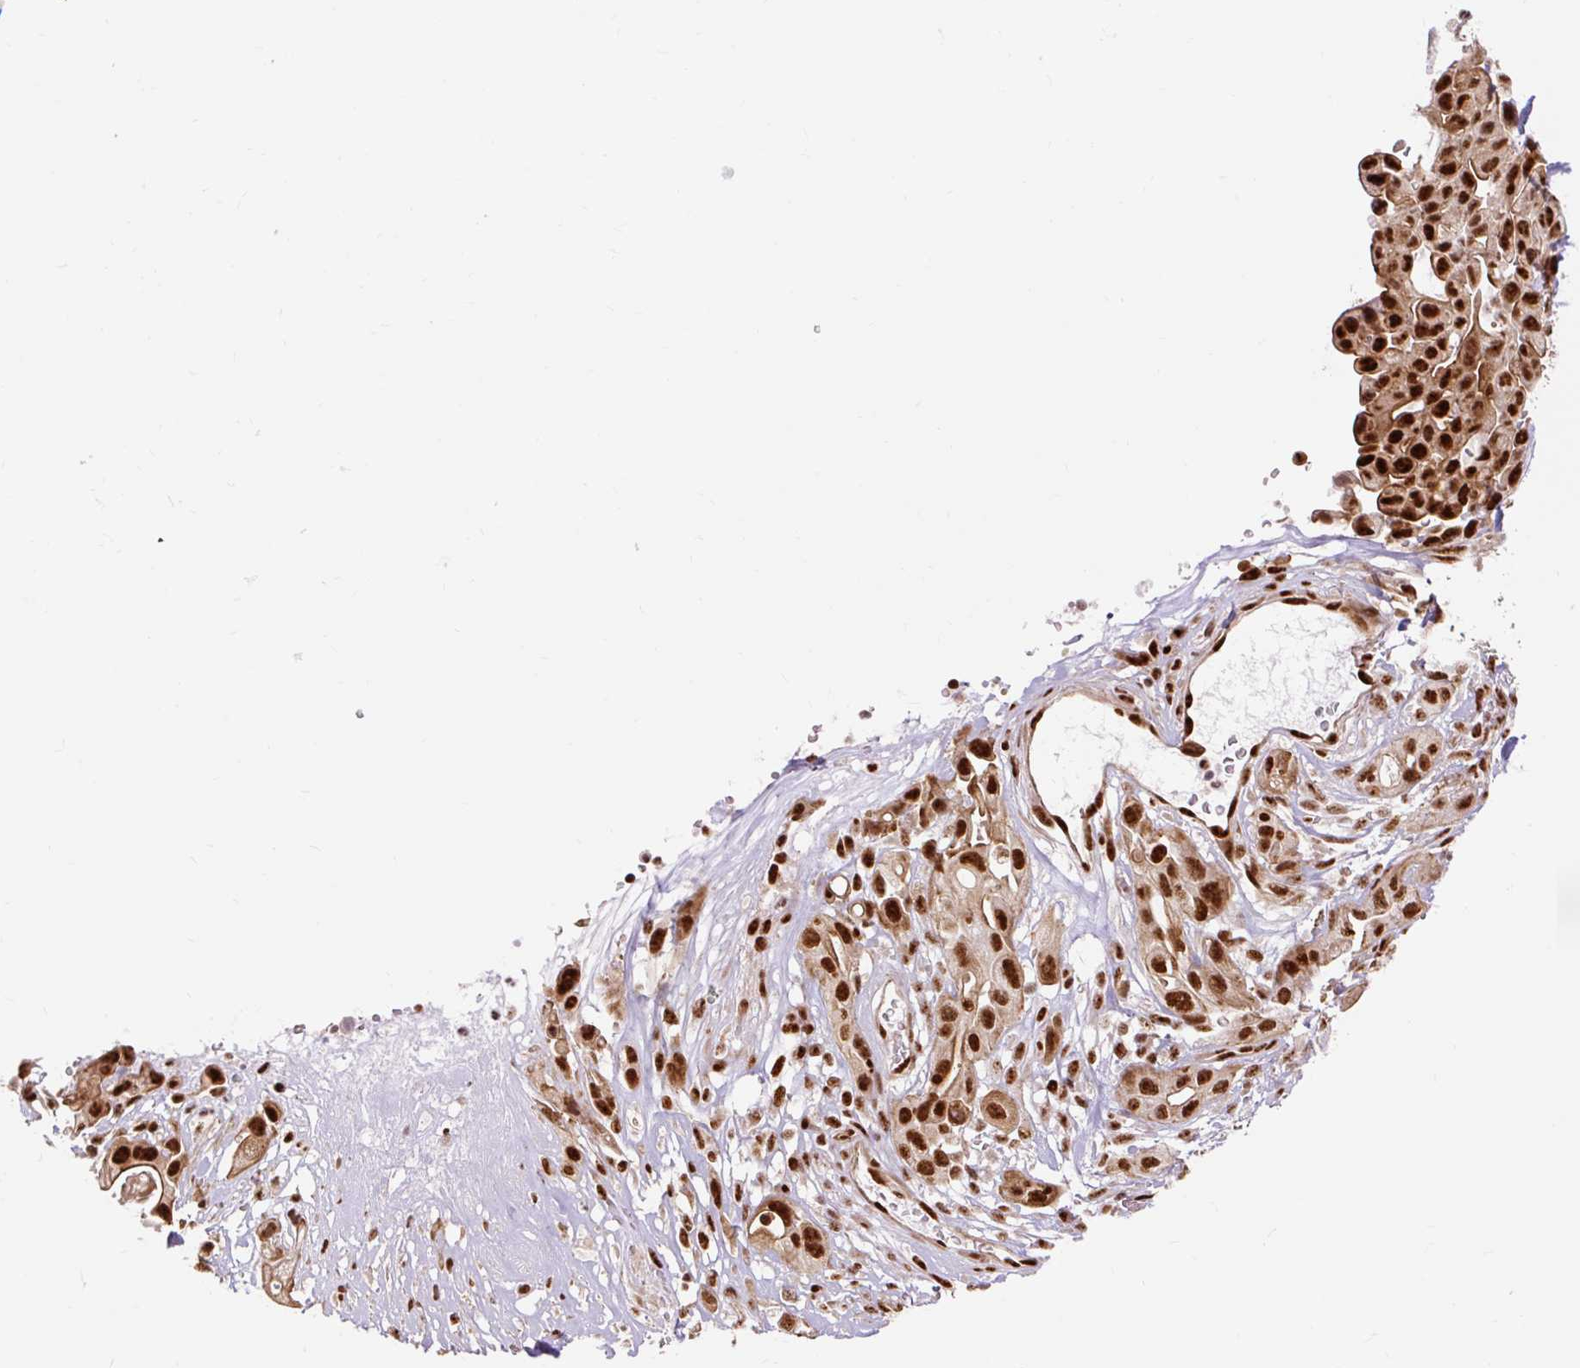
{"staining": {"intensity": "strong", "quantity": ">75%", "location": "nuclear"}, "tissue": "pancreatic cancer", "cell_type": "Tumor cells", "image_type": "cancer", "snomed": [{"axis": "morphology", "description": "Adenocarcinoma, NOS"}, {"axis": "topography", "description": "Pancreas"}], "caption": "About >75% of tumor cells in pancreatic cancer (adenocarcinoma) exhibit strong nuclear protein positivity as visualized by brown immunohistochemical staining.", "gene": "MECOM", "patient": {"sex": "male", "age": 44}}